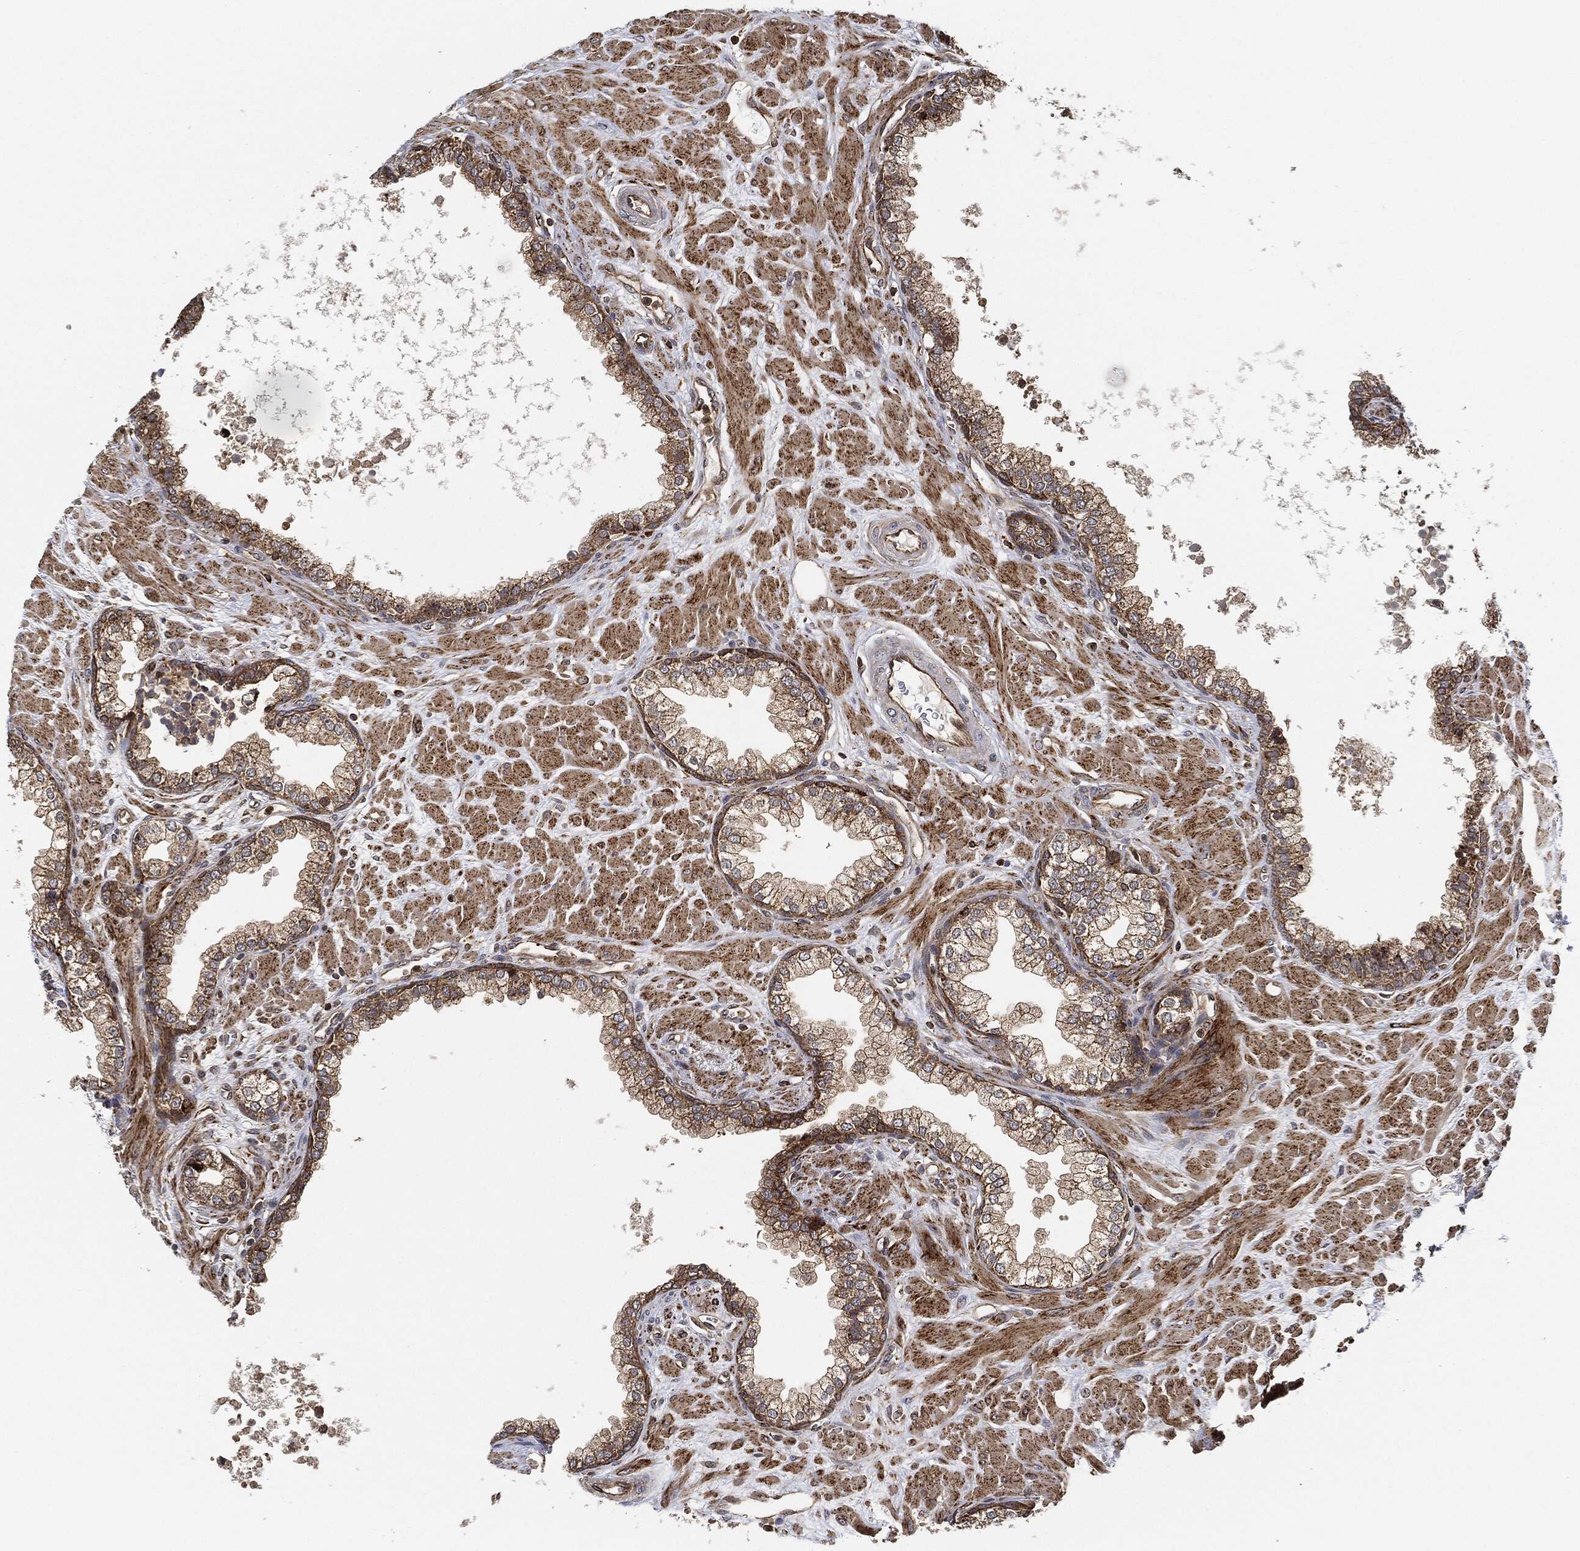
{"staining": {"intensity": "moderate", "quantity": "25%-75%", "location": "cytoplasmic/membranous"}, "tissue": "prostate", "cell_type": "Glandular cells", "image_type": "normal", "snomed": [{"axis": "morphology", "description": "Normal tissue, NOS"}, {"axis": "topography", "description": "Prostate"}], "caption": "The immunohistochemical stain labels moderate cytoplasmic/membranous positivity in glandular cells of benign prostate.", "gene": "MAP3K3", "patient": {"sex": "male", "age": 63}}